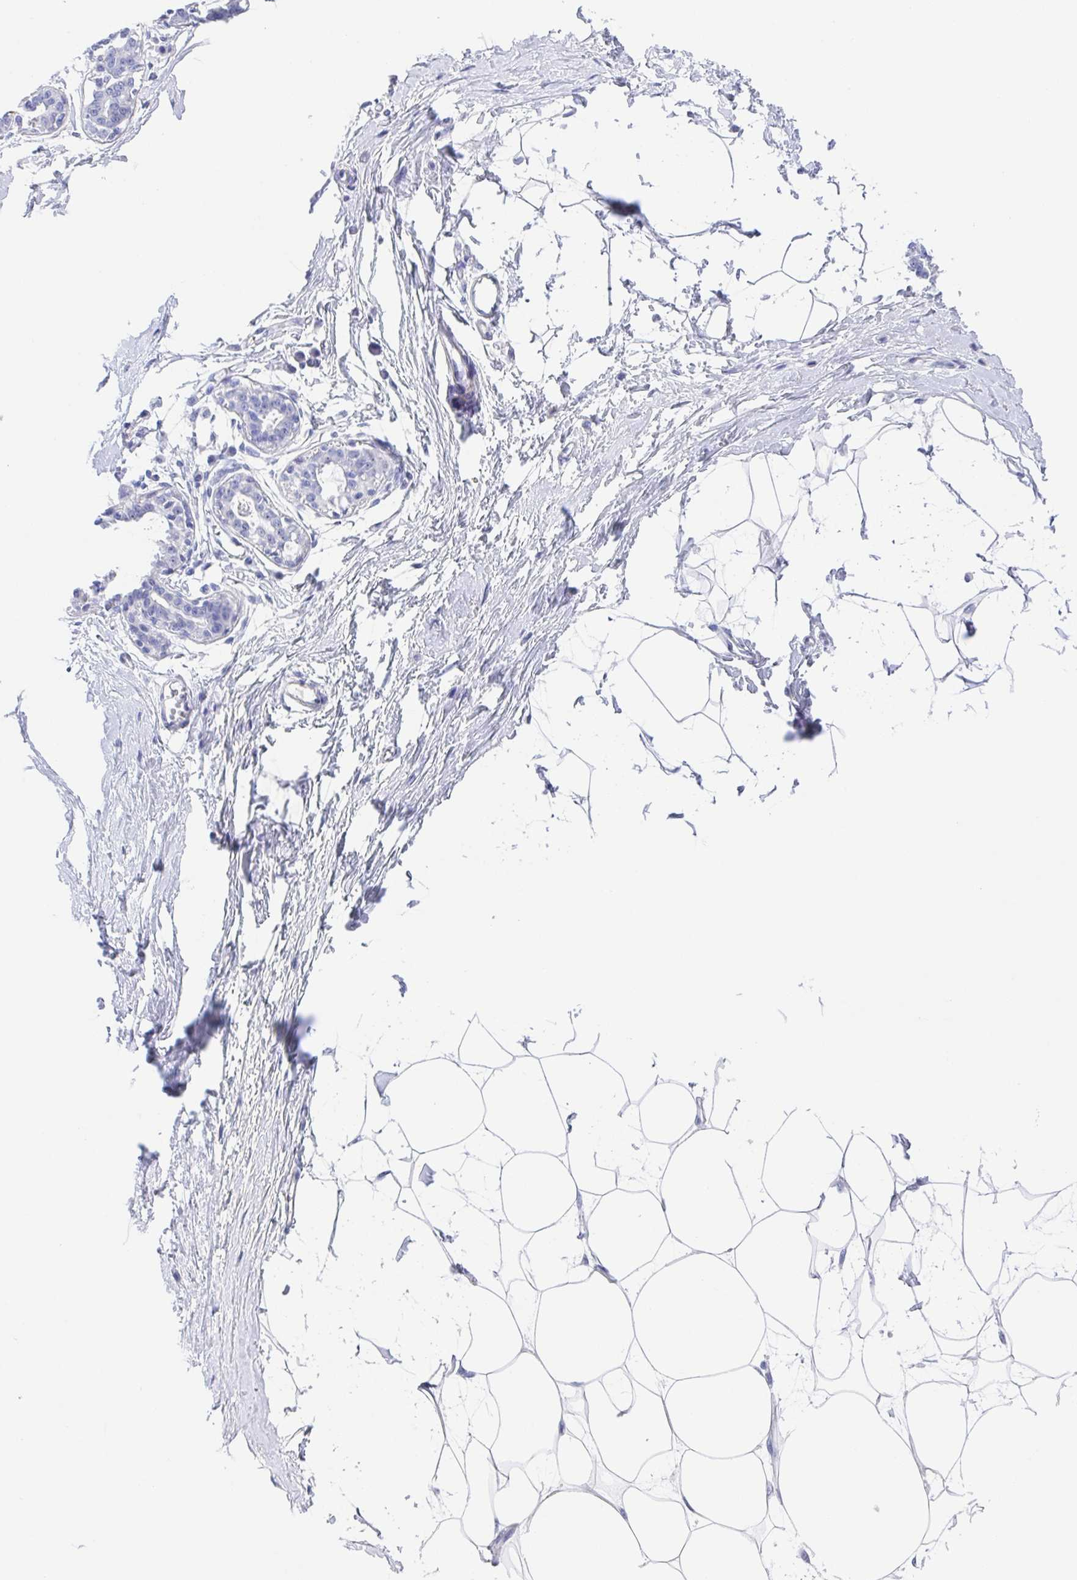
{"staining": {"intensity": "negative", "quantity": "none", "location": "none"}, "tissue": "breast", "cell_type": "Adipocytes", "image_type": "normal", "snomed": [{"axis": "morphology", "description": "Normal tissue, NOS"}, {"axis": "topography", "description": "Breast"}], "caption": "Immunohistochemistry micrograph of normal breast stained for a protein (brown), which reveals no positivity in adipocytes.", "gene": "MUCL3", "patient": {"sex": "female", "age": 45}}